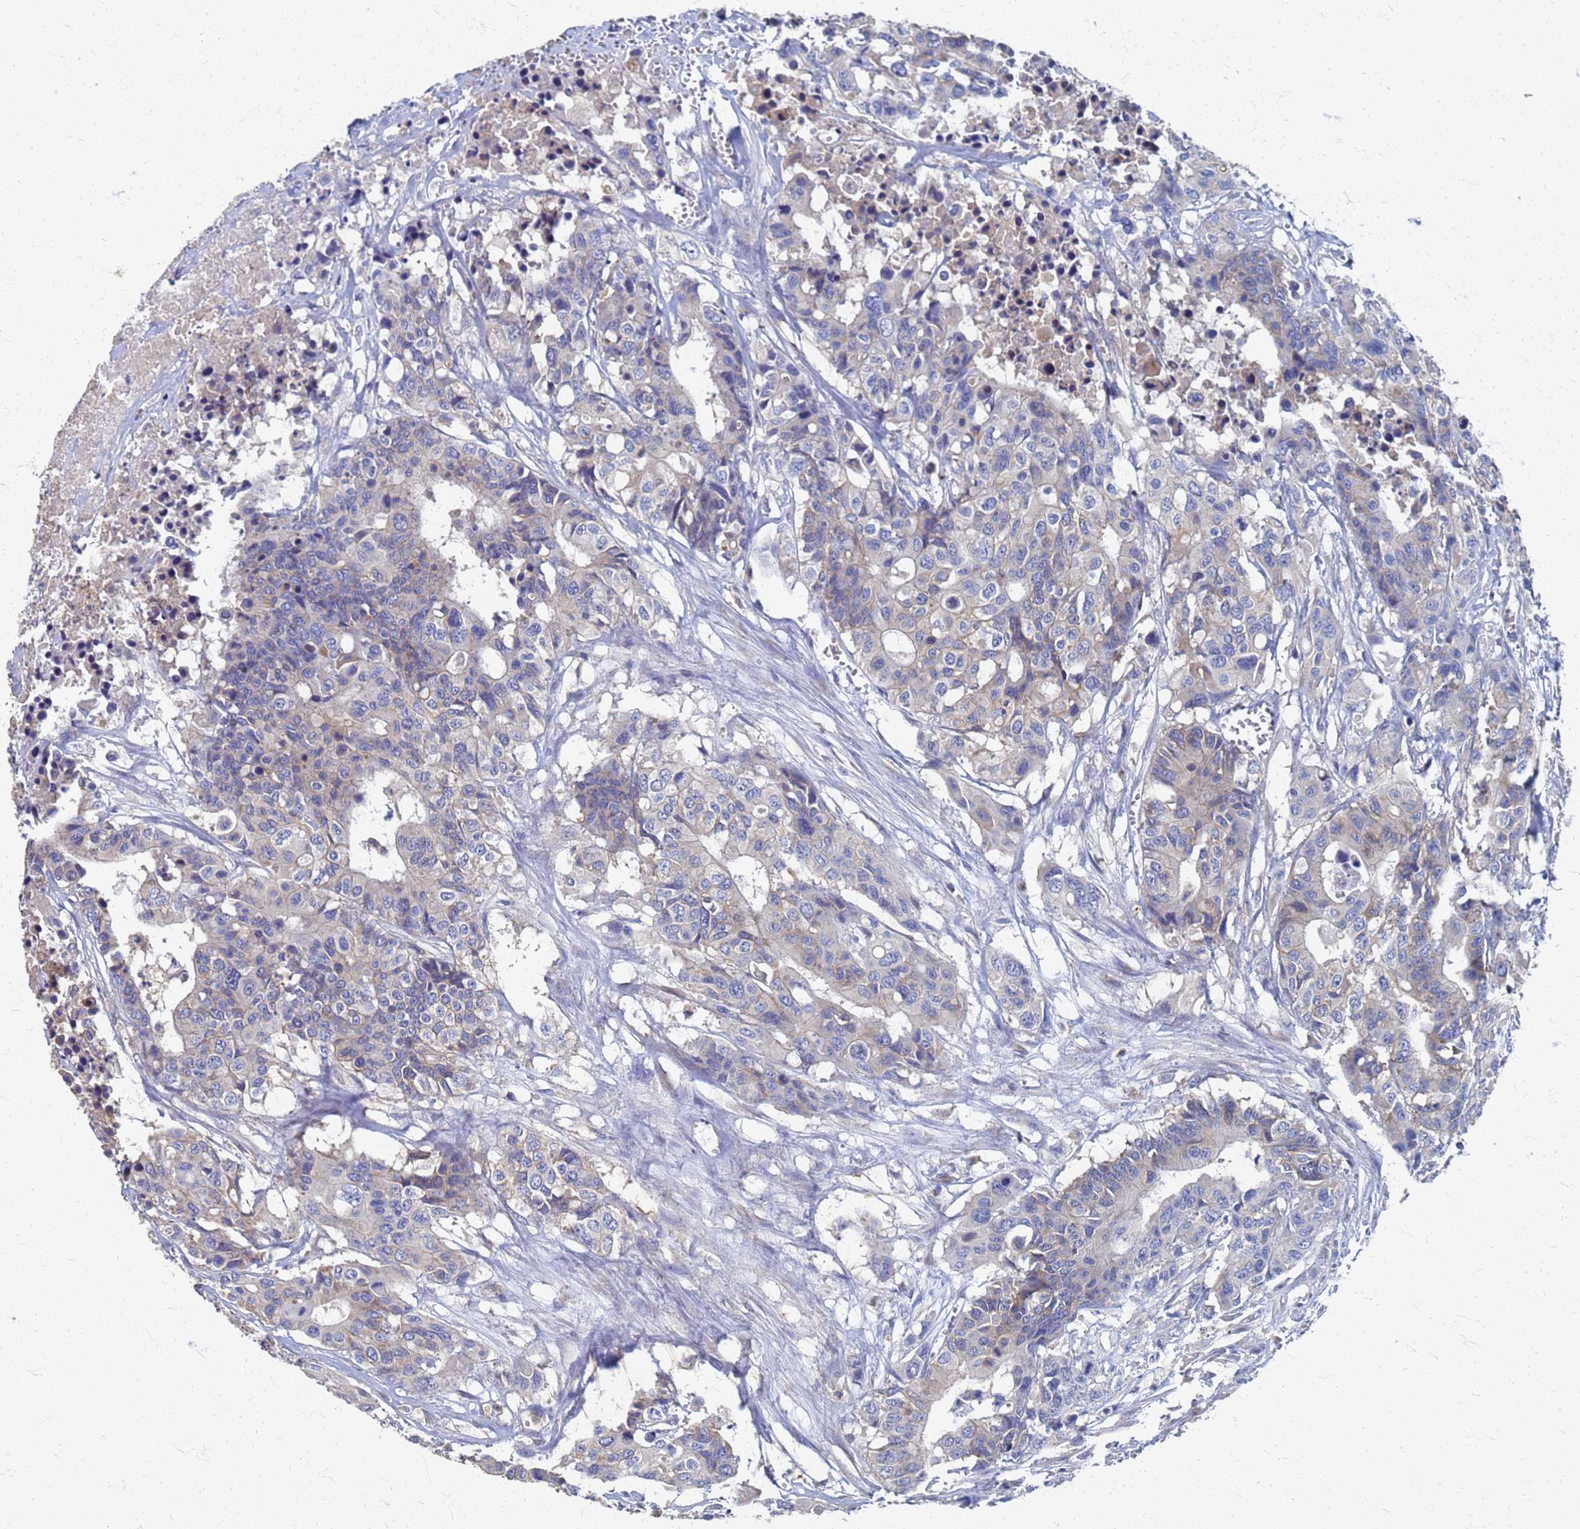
{"staining": {"intensity": "weak", "quantity": "<25%", "location": "cytoplasmic/membranous"}, "tissue": "colorectal cancer", "cell_type": "Tumor cells", "image_type": "cancer", "snomed": [{"axis": "morphology", "description": "Adenocarcinoma, NOS"}, {"axis": "topography", "description": "Colon"}], "caption": "IHC of human colorectal cancer (adenocarcinoma) displays no expression in tumor cells. (DAB immunohistochemistry (IHC), high magnification).", "gene": "KRCC1", "patient": {"sex": "male", "age": 77}}